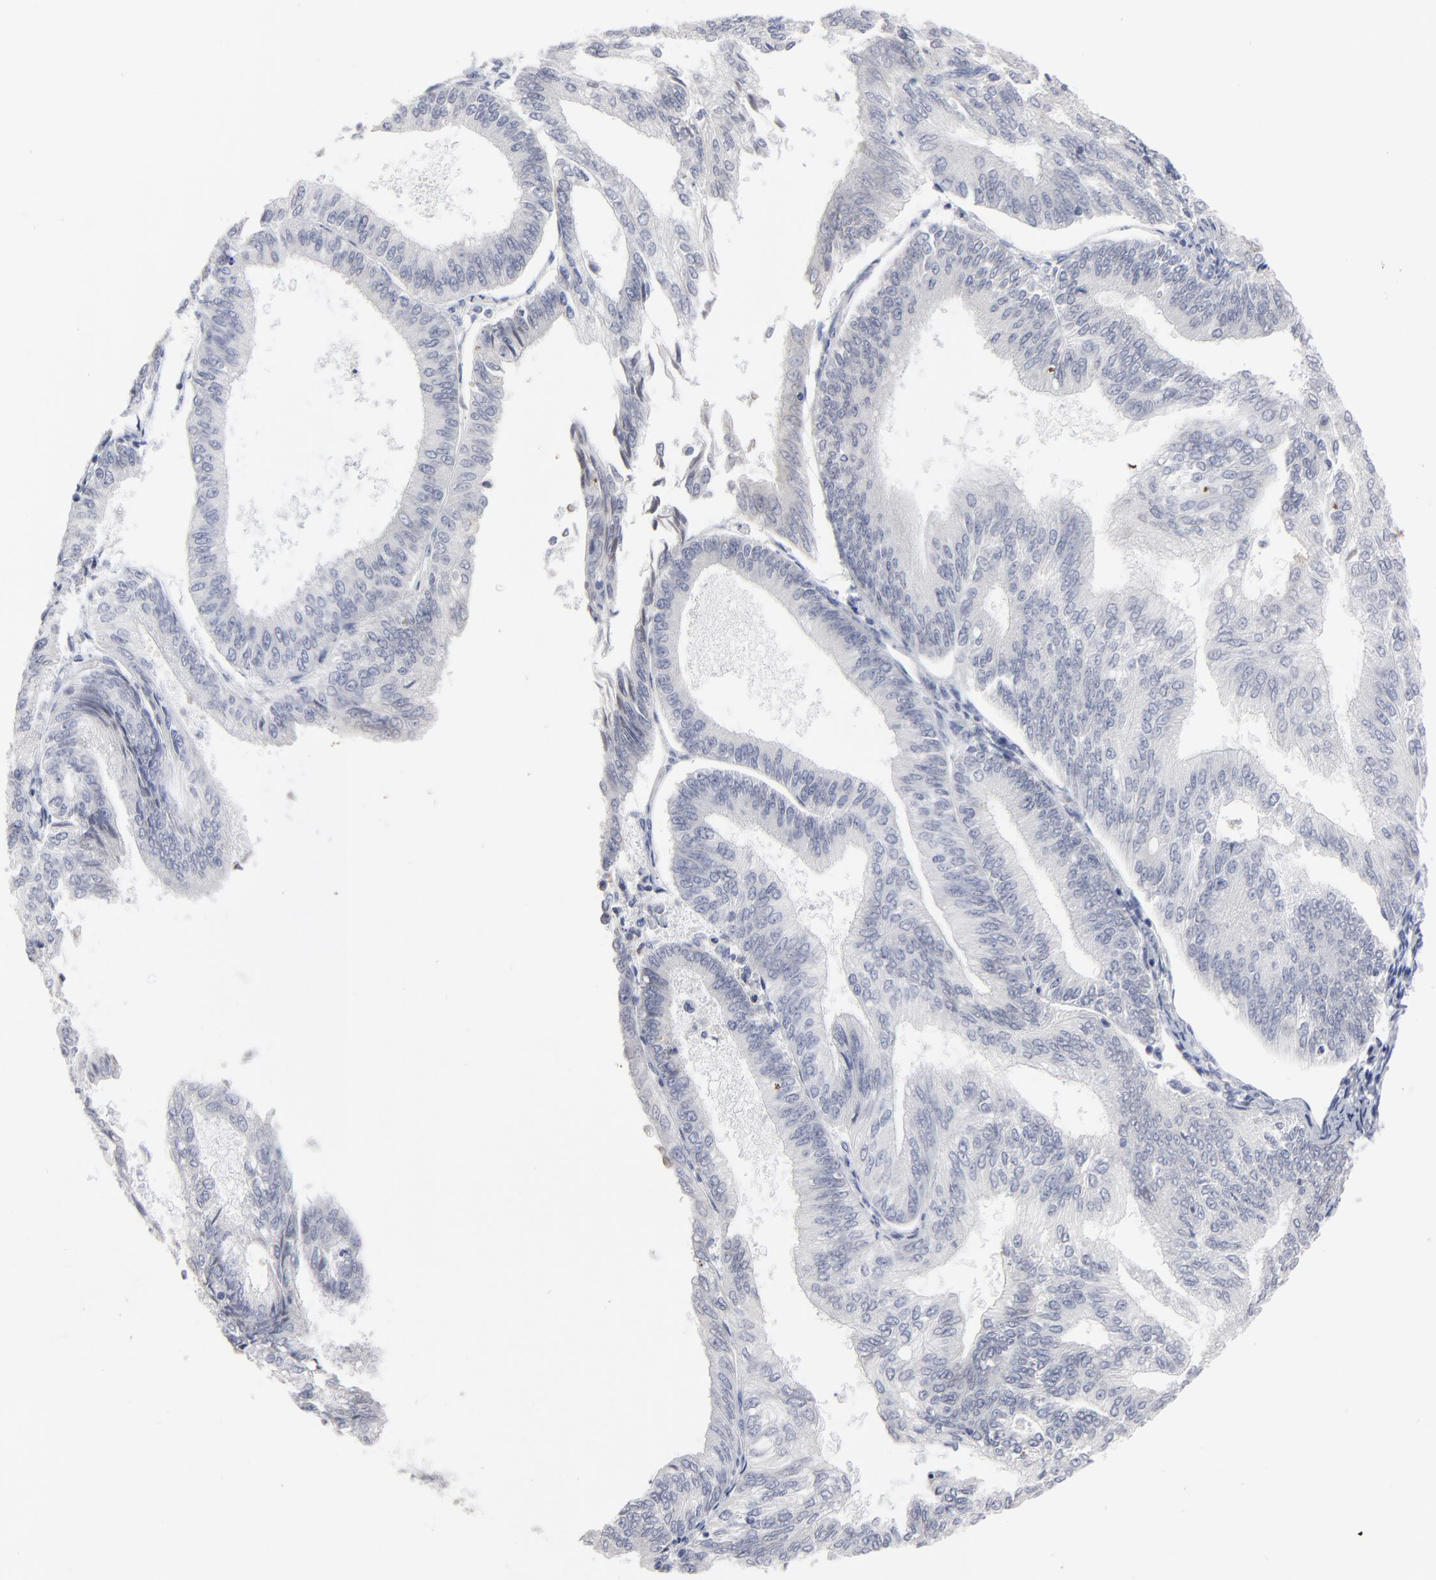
{"staining": {"intensity": "negative", "quantity": "none", "location": "none"}, "tissue": "endometrial cancer", "cell_type": "Tumor cells", "image_type": "cancer", "snomed": [{"axis": "morphology", "description": "Adenocarcinoma, NOS"}, {"axis": "topography", "description": "Endometrium"}], "caption": "This is a photomicrograph of IHC staining of endometrial cancer, which shows no positivity in tumor cells.", "gene": "SYNE2", "patient": {"sex": "female", "age": 55}}